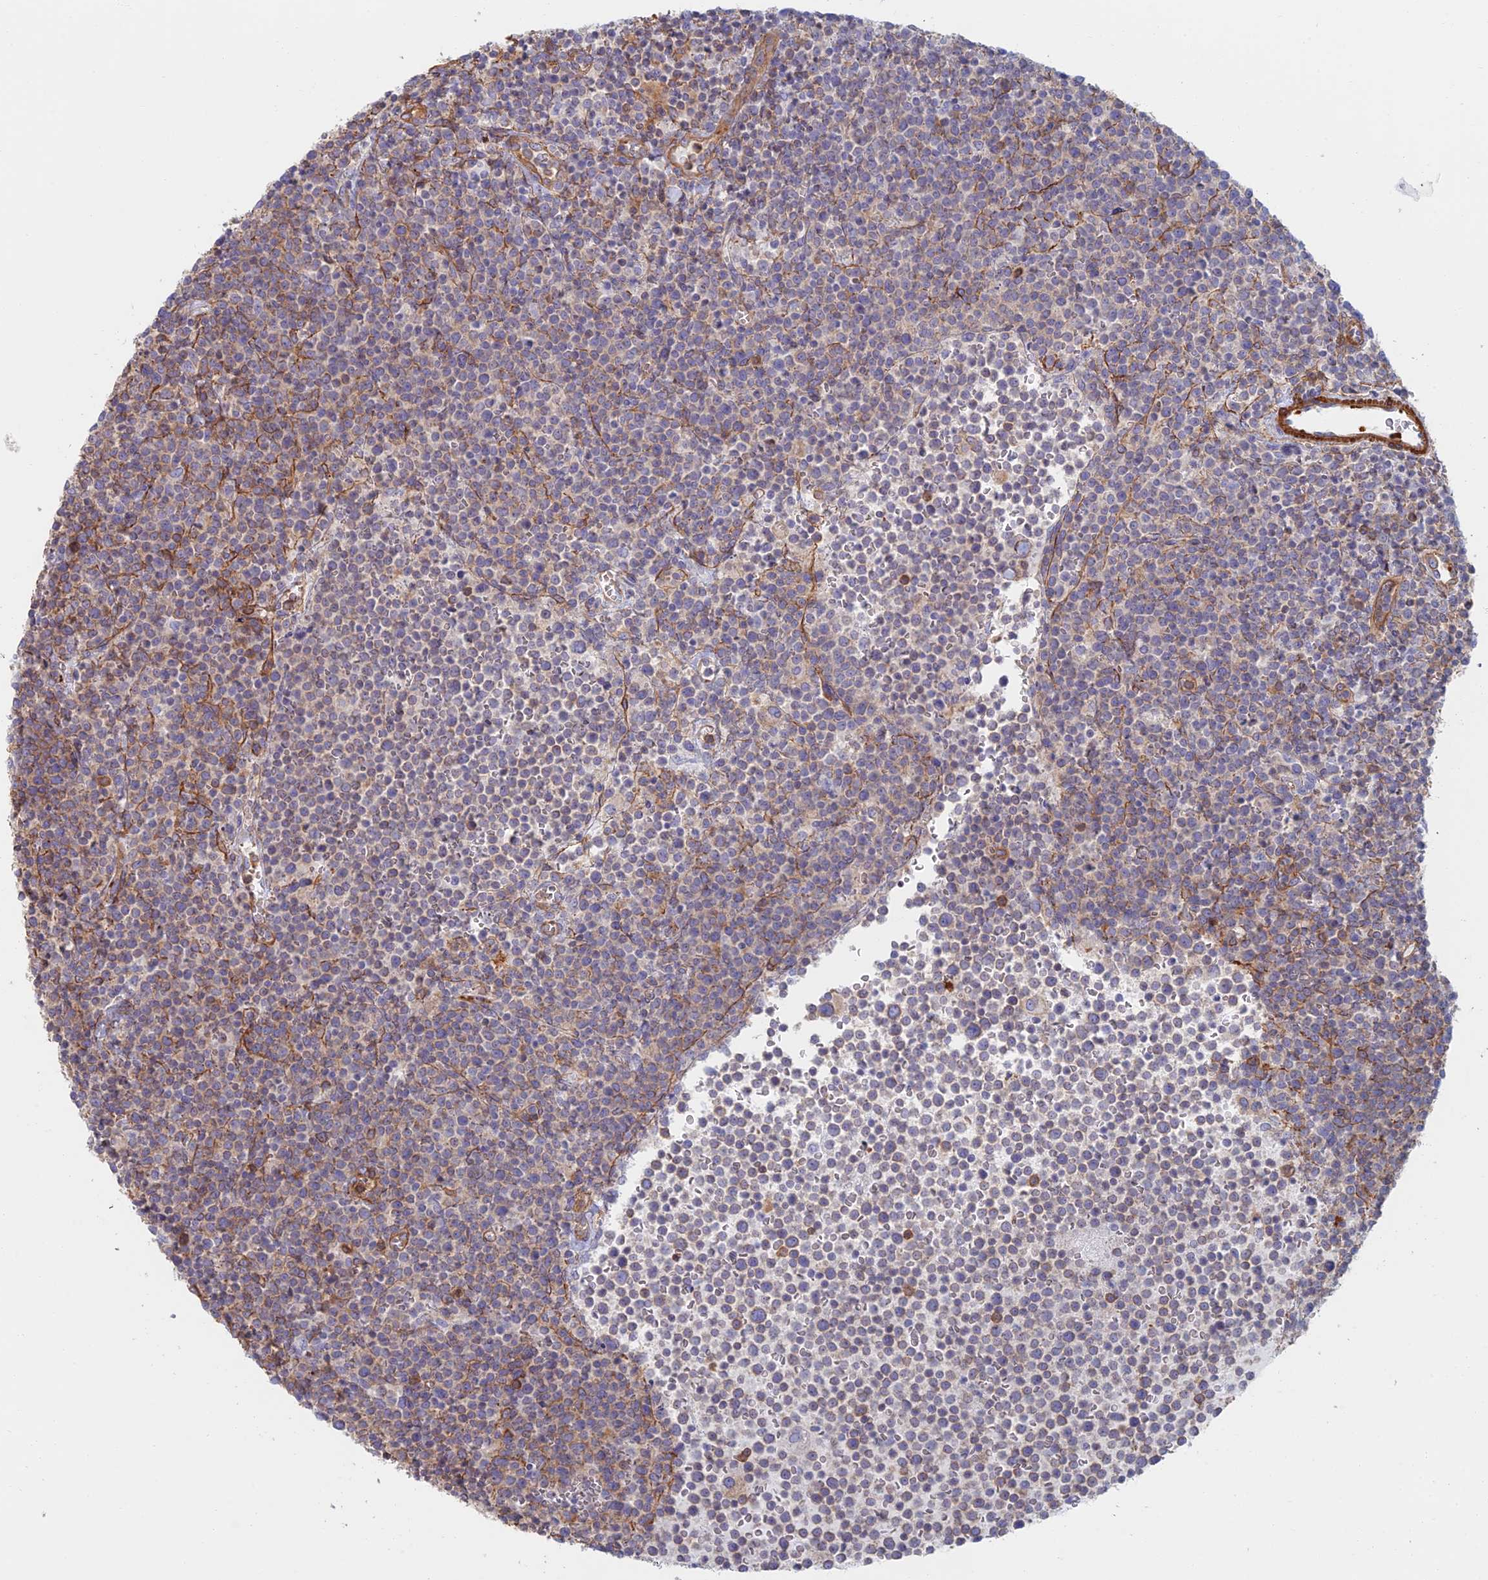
{"staining": {"intensity": "weak", "quantity": "25%-75%", "location": "cytoplasmic/membranous"}, "tissue": "lymphoma", "cell_type": "Tumor cells", "image_type": "cancer", "snomed": [{"axis": "morphology", "description": "Malignant lymphoma, non-Hodgkin's type, High grade"}, {"axis": "topography", "description": "Lymph node"}], "caption": "Immunohistochemical staining of malignant lymphoma, non-Hodgkin's type (high-grade) demonstrates low levels of weak cytoplasmic/membranous positivity in approximately 25%-75% of tumor cells.", "gene": "PAK4", "patient": {"sex": "male", "age": 61}}